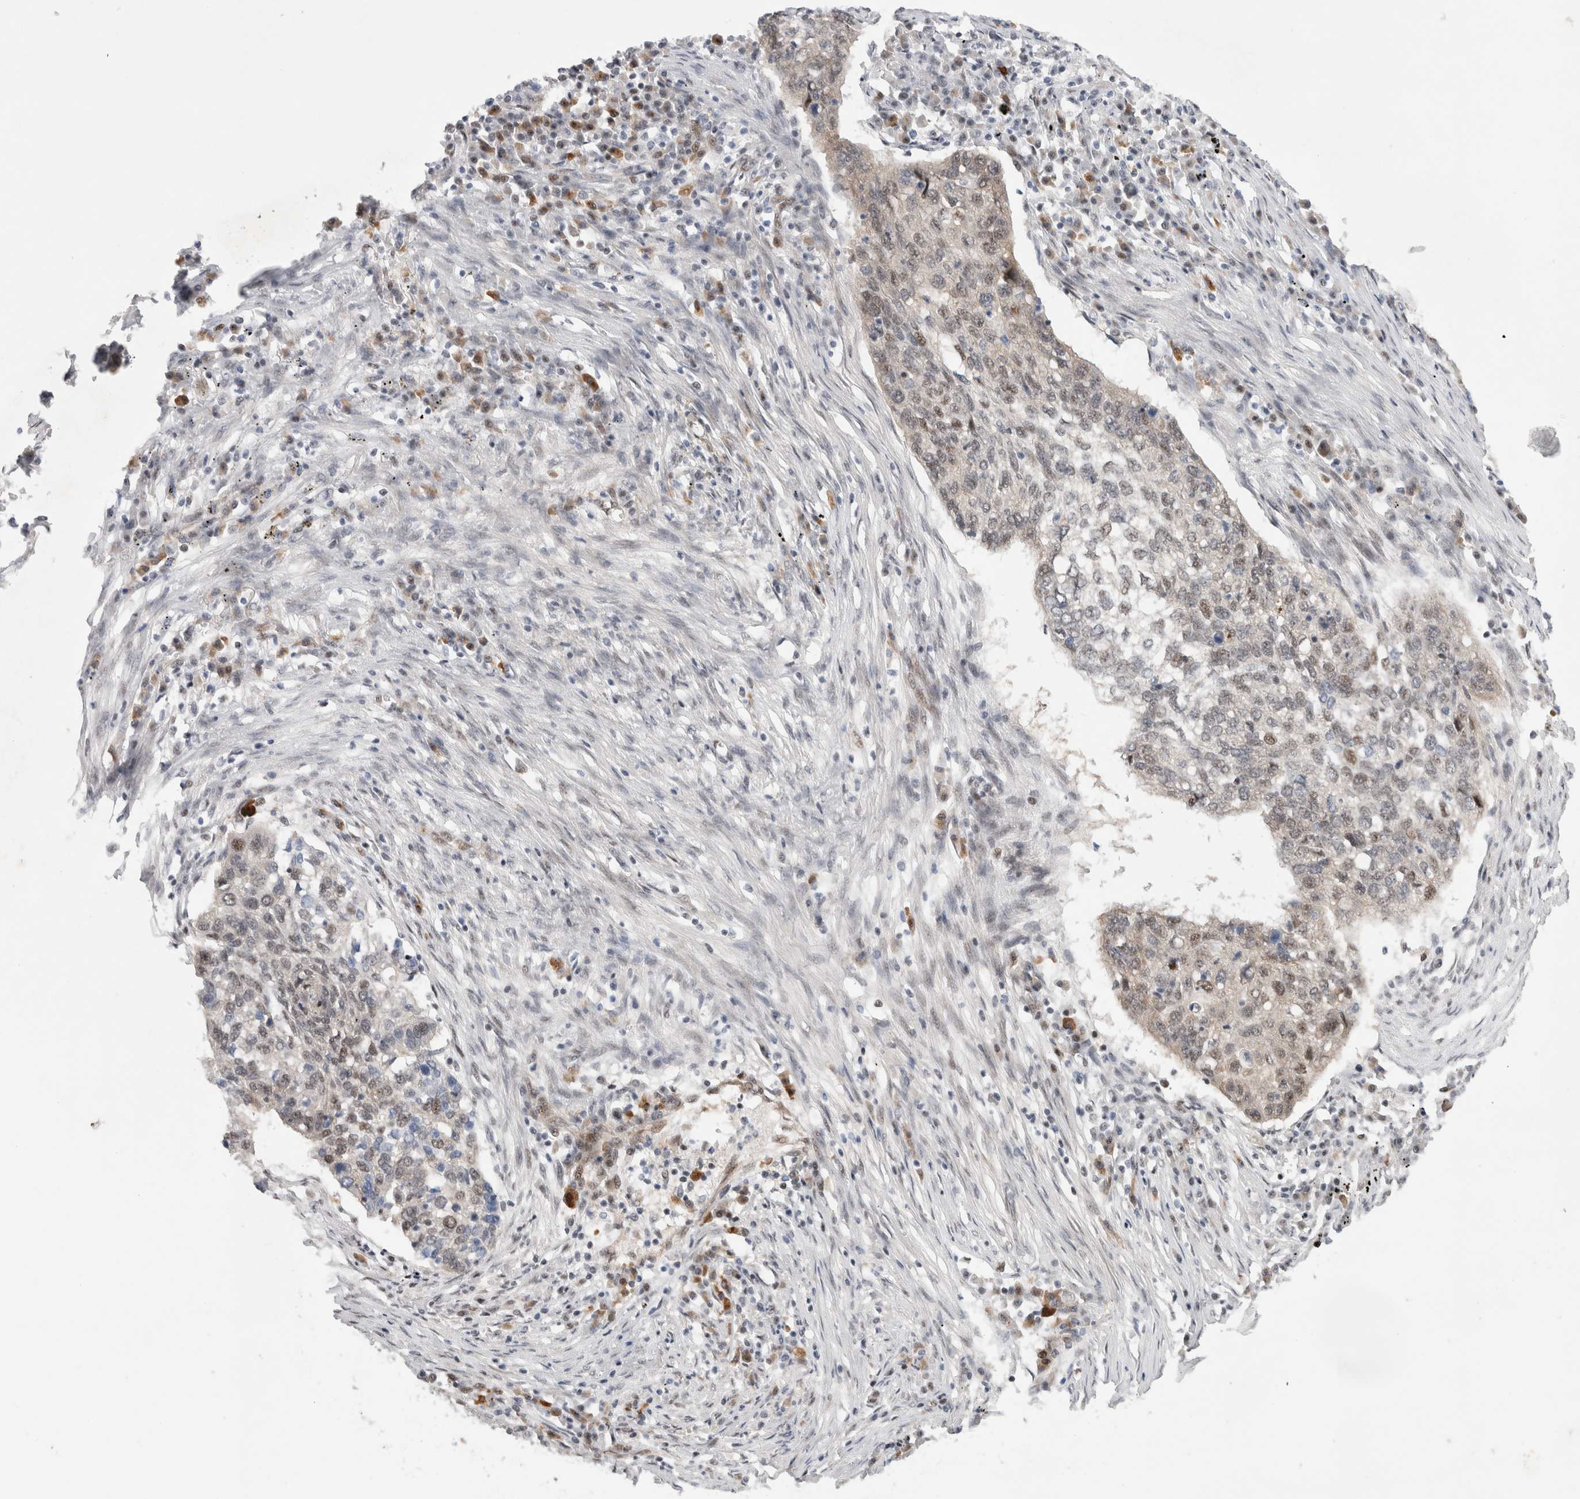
{"staining": {"intensity": "weak", "quantity": ">75%", "location": "nuclear"}, "tissue": "lung cancer", "cell_type": "Tumor cells", "image_type": "cancer", "snomed": [{"axis": "morphology", "description": "Squamous cell carcinoma, NOS"}, {"axis": "topography", "description": "Lung"}], "caption": "Squamous cell carcinoma (lung) was stained to show a protein in brown. There is low levels of weak nuclear staining in about >75% of tumor cells.", "gene": "WIPF2", "patient": {"sex": "female", "age": 63}}